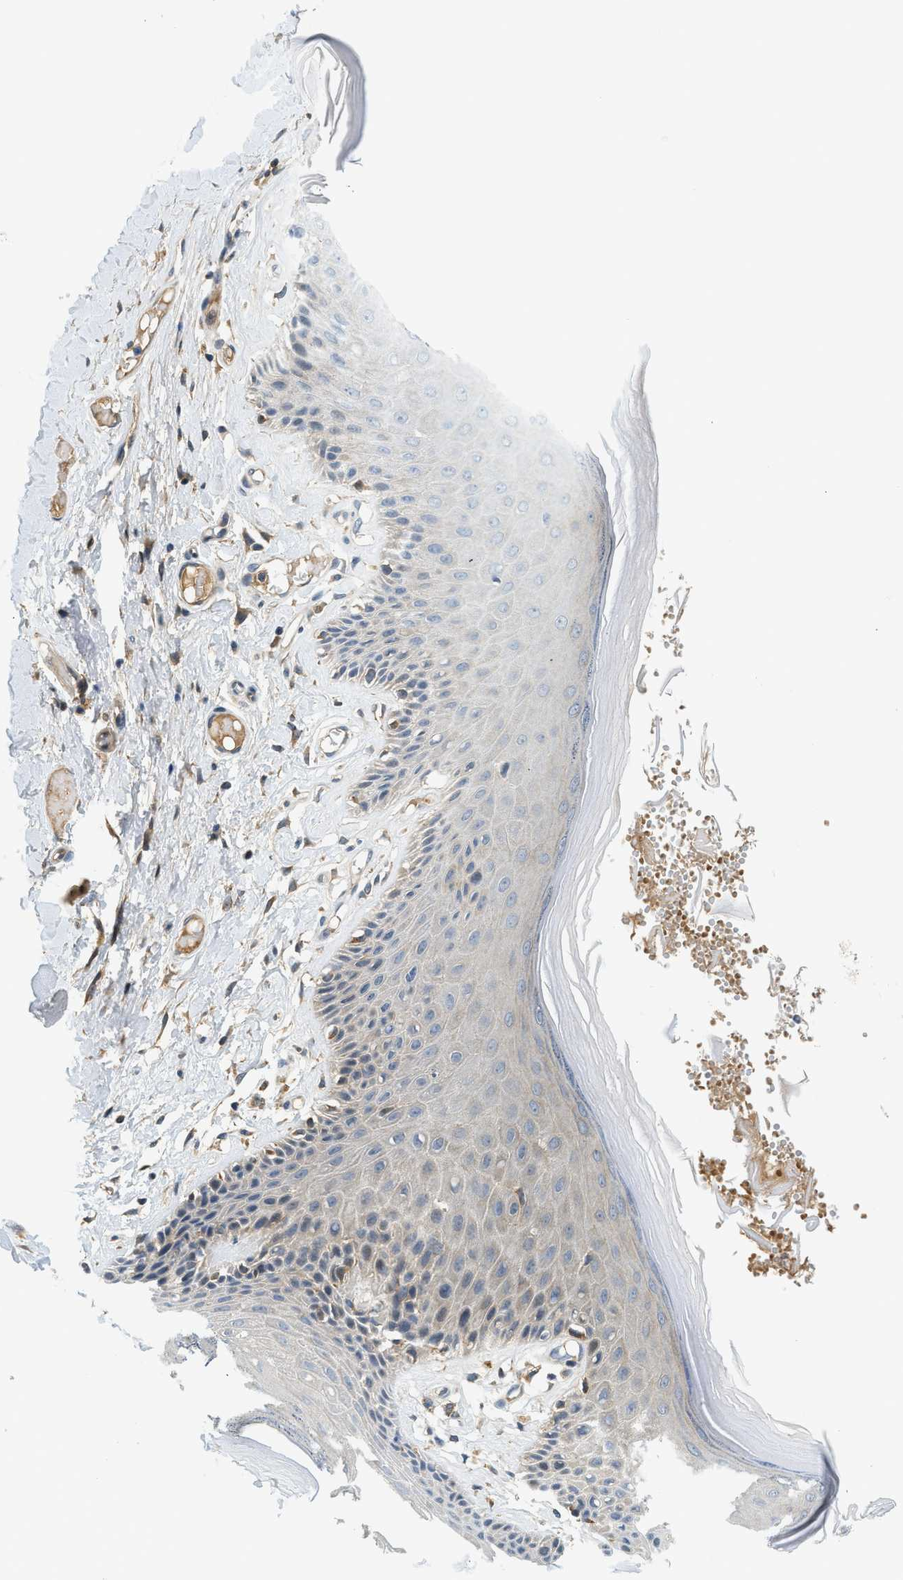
{"staining": {"intensity": "weak", "quantity": "<25%", "location": "cytoplasmic/membranous"}, "tissue": "skin", "cell_type": "Epidermal cells", "image_type": "normal", "snomed": [{"axis": "morphology", "description": "Normal tissue, NOS"}, {"axis": "topography", "description": "Vulva"}], "caption": "The immunohistochemistry micrograph has no significant positivity in epidermal cells of skin.", "gene": "KCNK1", "patient": {"sex": "female", "age": 73}}